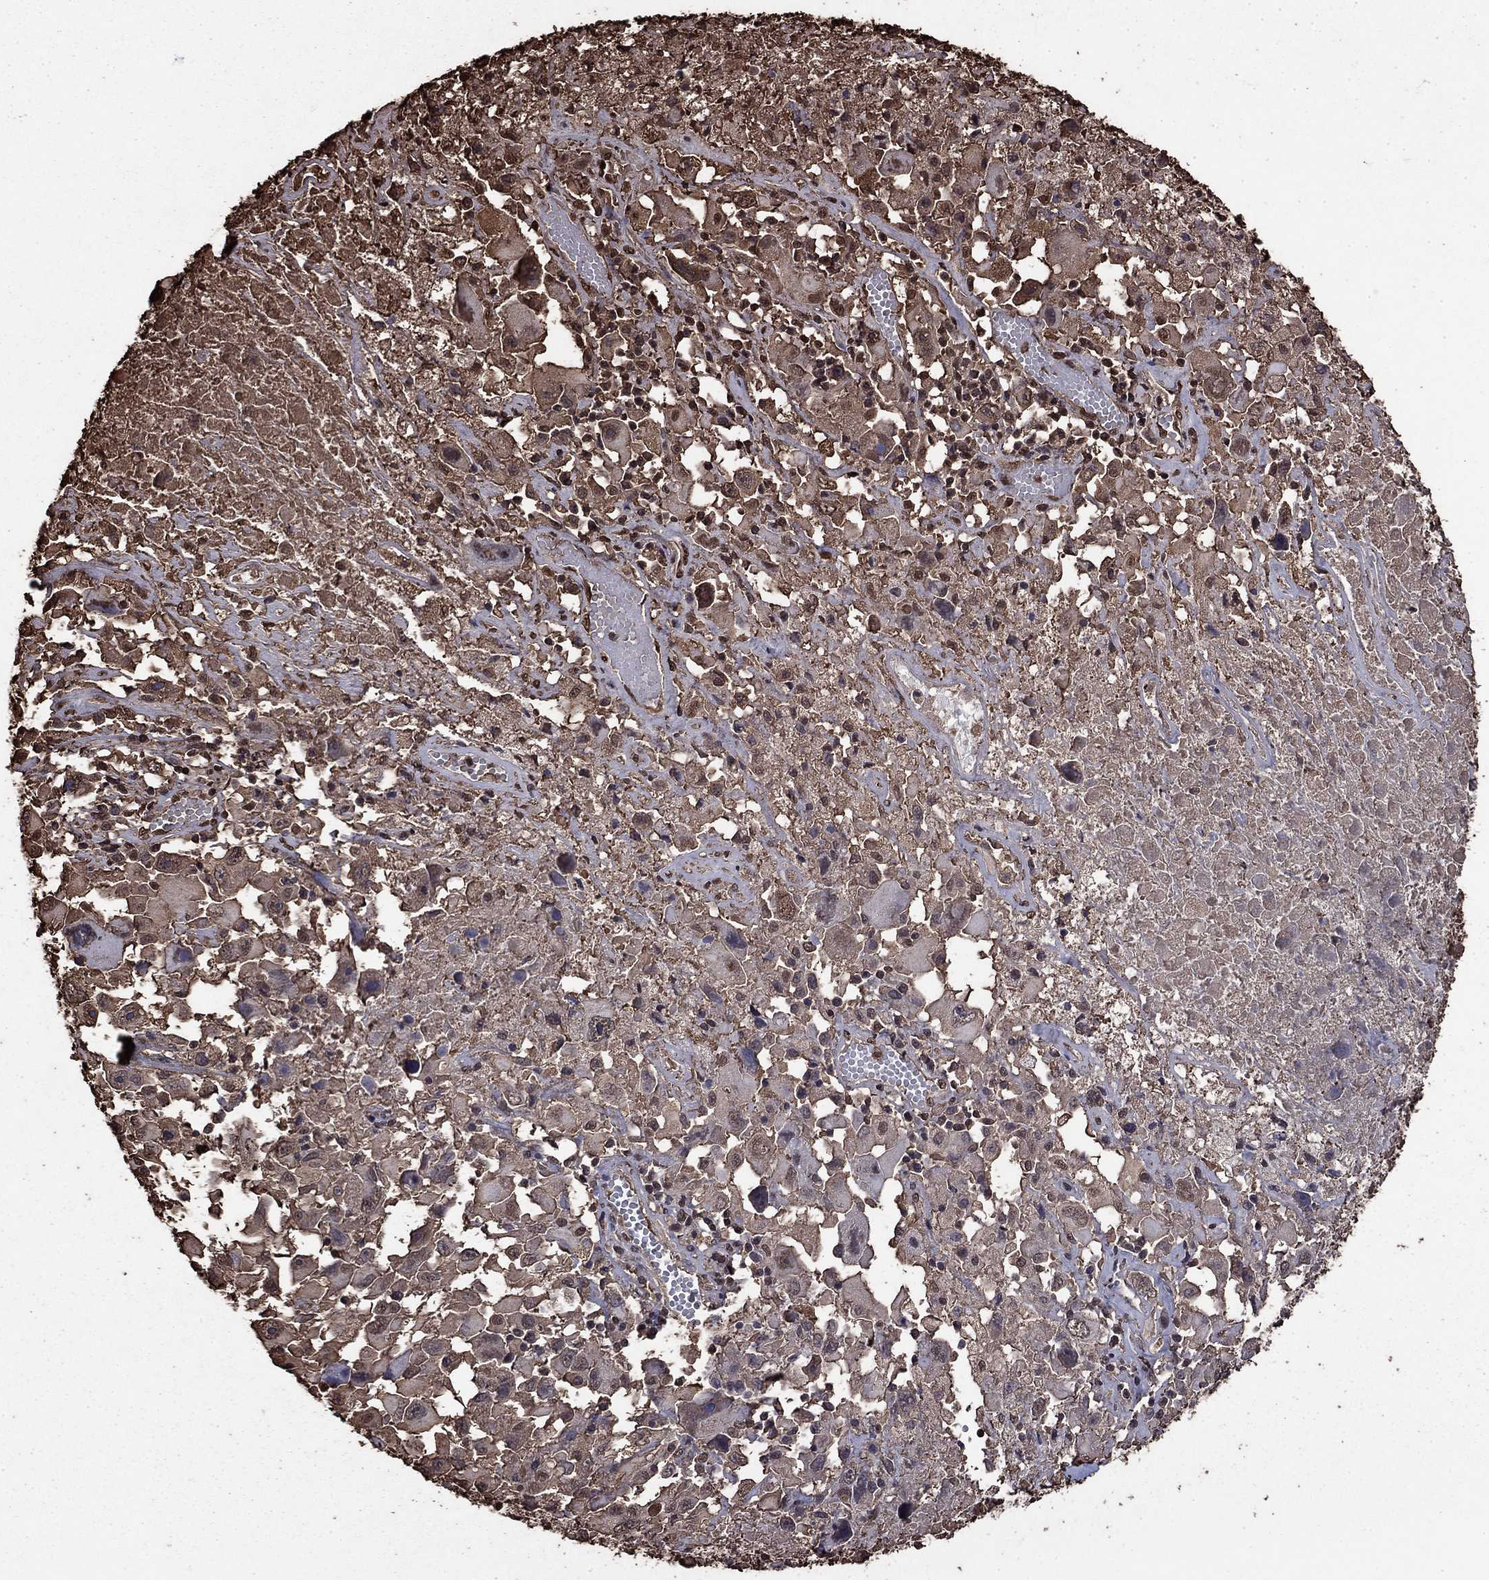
{"staining": {"intensity": "moderate", "quantity": "25%-75%", "location": "cytoplasmic/membranous,nuclear"}, "tissue": "melanoma", "cell_type": "Tumor cells", "image_type": "cancer", "snomed": [{"axis": "morphology", "description": "Malignant melanoma, Metastatic site"}, {"axis": "topography", "description": "Soft tissue"}], "caption": "IHC image of melanoma stained for a protein (brown), which shows medium levels of moderate cytoplasmic/membranous and nuclear positivity in approximately 25%-75% of tumor cells.", "gene": "GAPDH", "patient": {"sex": "male", "age": 50}}